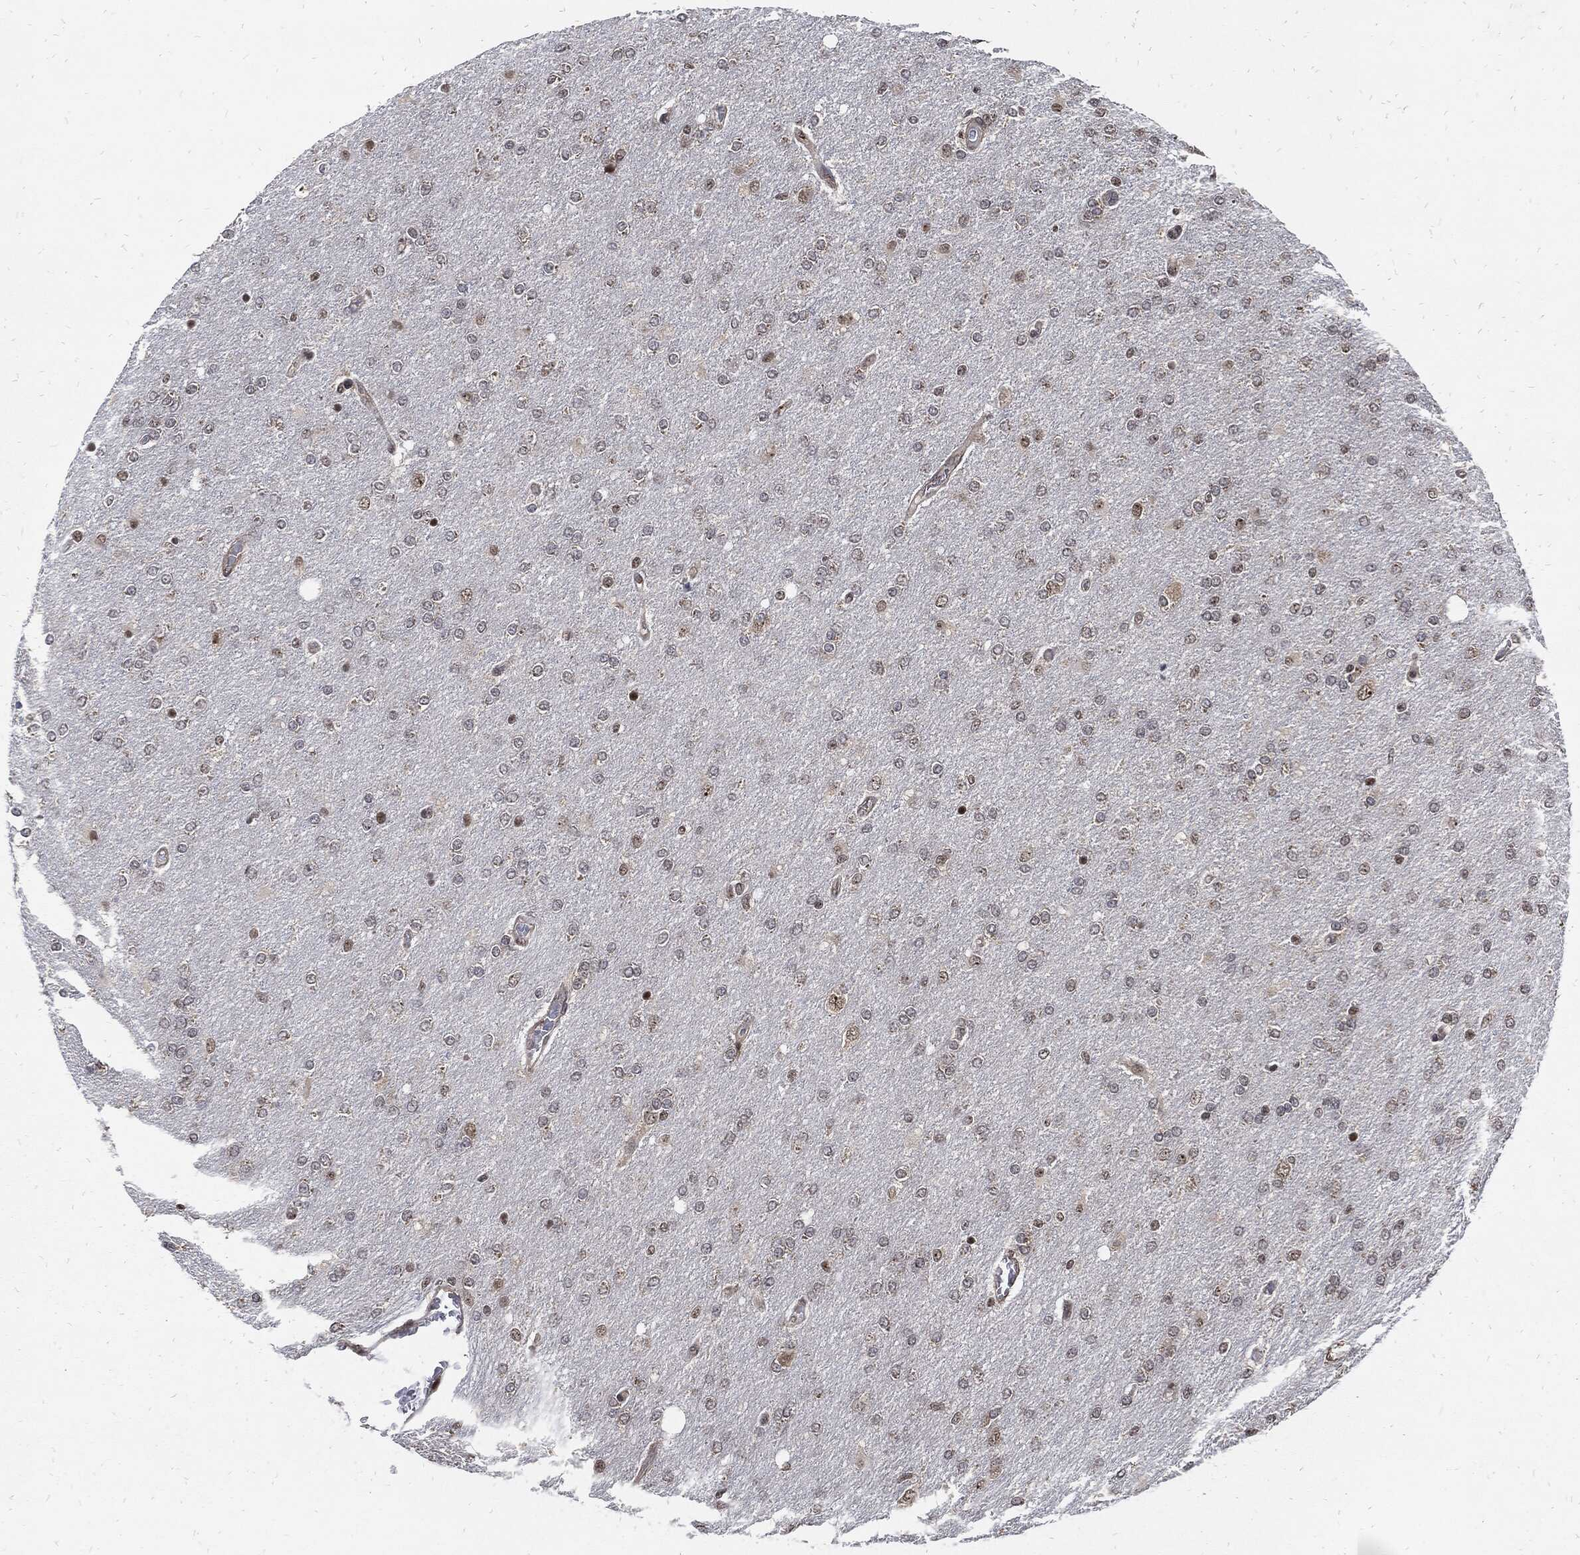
{"staining": {"intensity": "negative", "quantity": "none", "location": "none"}, "tissue": "glioma", "cell_type": "Tumor cells", "image_type": "cancer", "snomed": [{"axis": "morphology", "description": "Glioma, malignant, High grade"}, {"axis": "topography", "description": "Cerebral cortex"}], "caption": "Malignant high-grade glioma stained for a protein using immunohistochemistry exhibits no positivity tumor cells.", "gene": "ZNF775", "patient": {"sex": "male", "age": 70}}